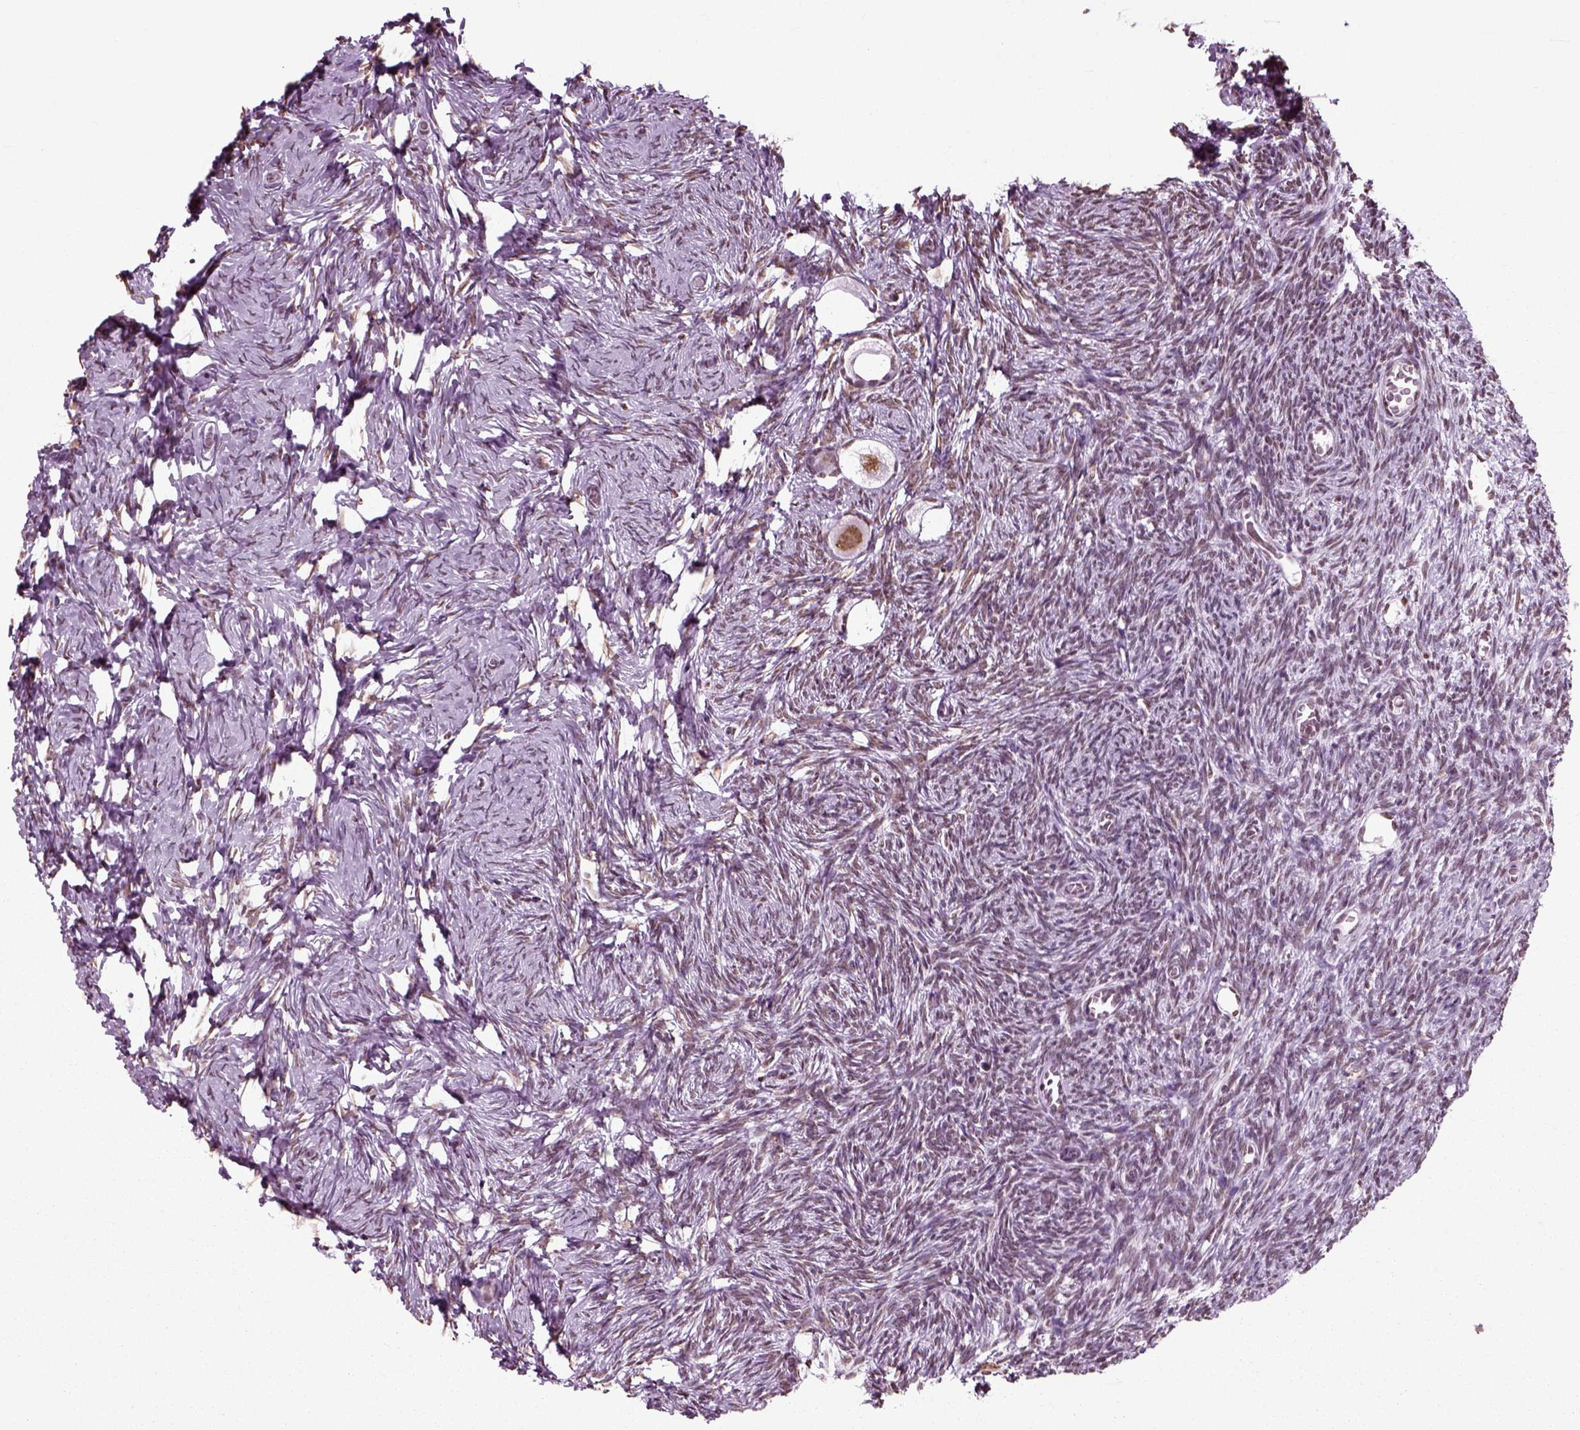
{"staining": {"intensity": "moderate", "quantity": ">75%", "location": "nuclear"}, "tissue": "ovary", "cell_type": "Follicle cells", "image_type": "normal", "snomed": [{"axis": "morphology", "description": "Normal tissue, NOS"}, {"axis": "topography", "description": "Ovary"}], "caption": "Protein staining displays moderate nuclear positivity in approximately >75% of follicle cells in benign ovary. (Brightfield microscopy of DAB IHC at high magnification).", "gene": "POLR1H", "patient": {"sex": "female", "age": 27}}